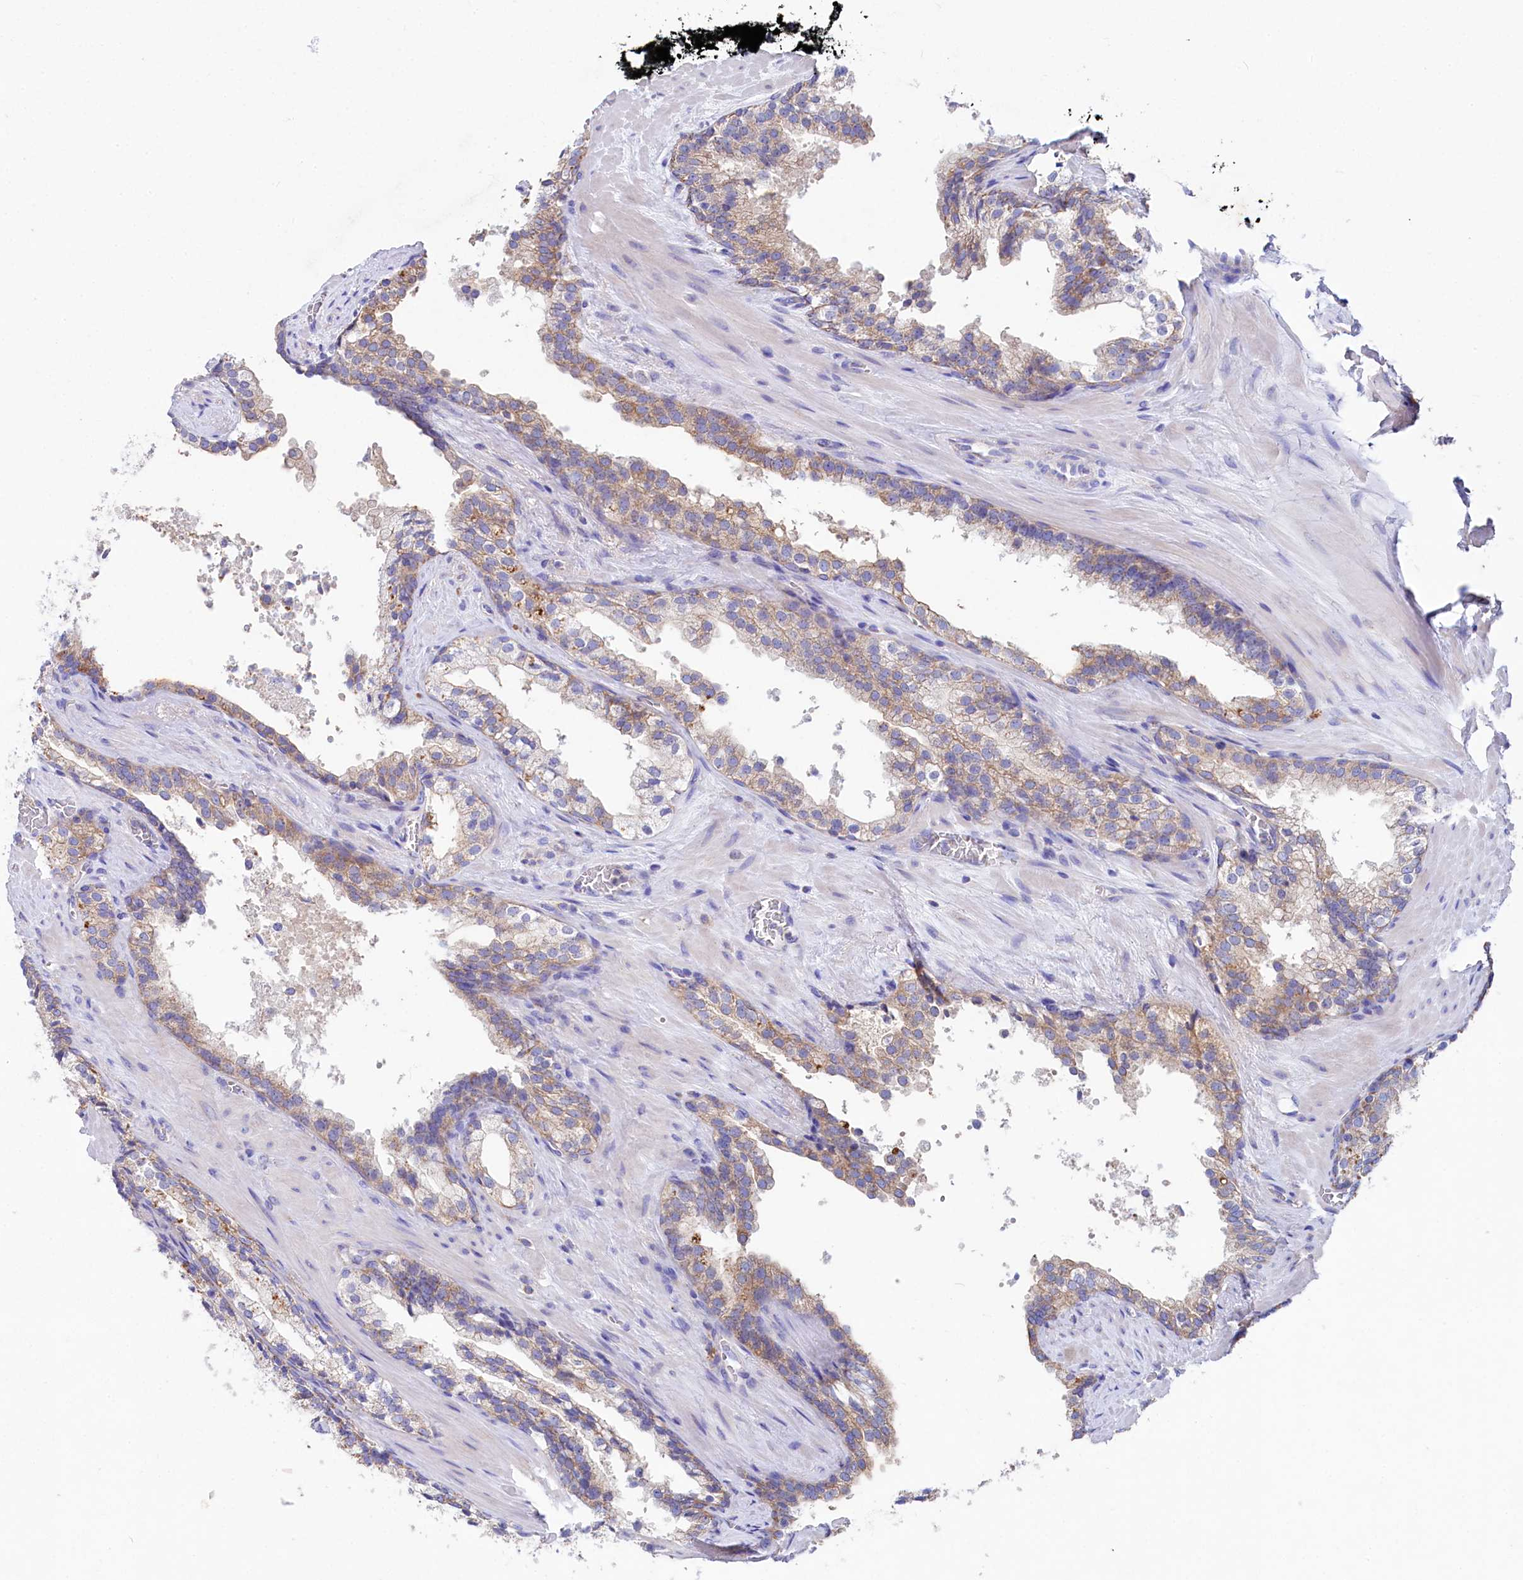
{"staining": {"intensity": "moderate", "quantity": ">75%", "location": "cytoplasmic/membranous"}, "tissue": "prostate cancer", "cell_type": "Tumor cells", "image_type": "cancer", "snomed": [{"axis": "morphology", "description": "Adenocarcinoma, High grade"}, {"axis": "topography", "description": "Prostate"}], "caption": "Approximately >75% of tumor cells in human adenocarcinoma (high-grade) (prostate) exhibit moderate cytoplasmic/membranous protein positivity as visualized by brown immunohistochemical staining.", "gene": "VPS26B", "patient": {"sex": "male", "age": 57}}